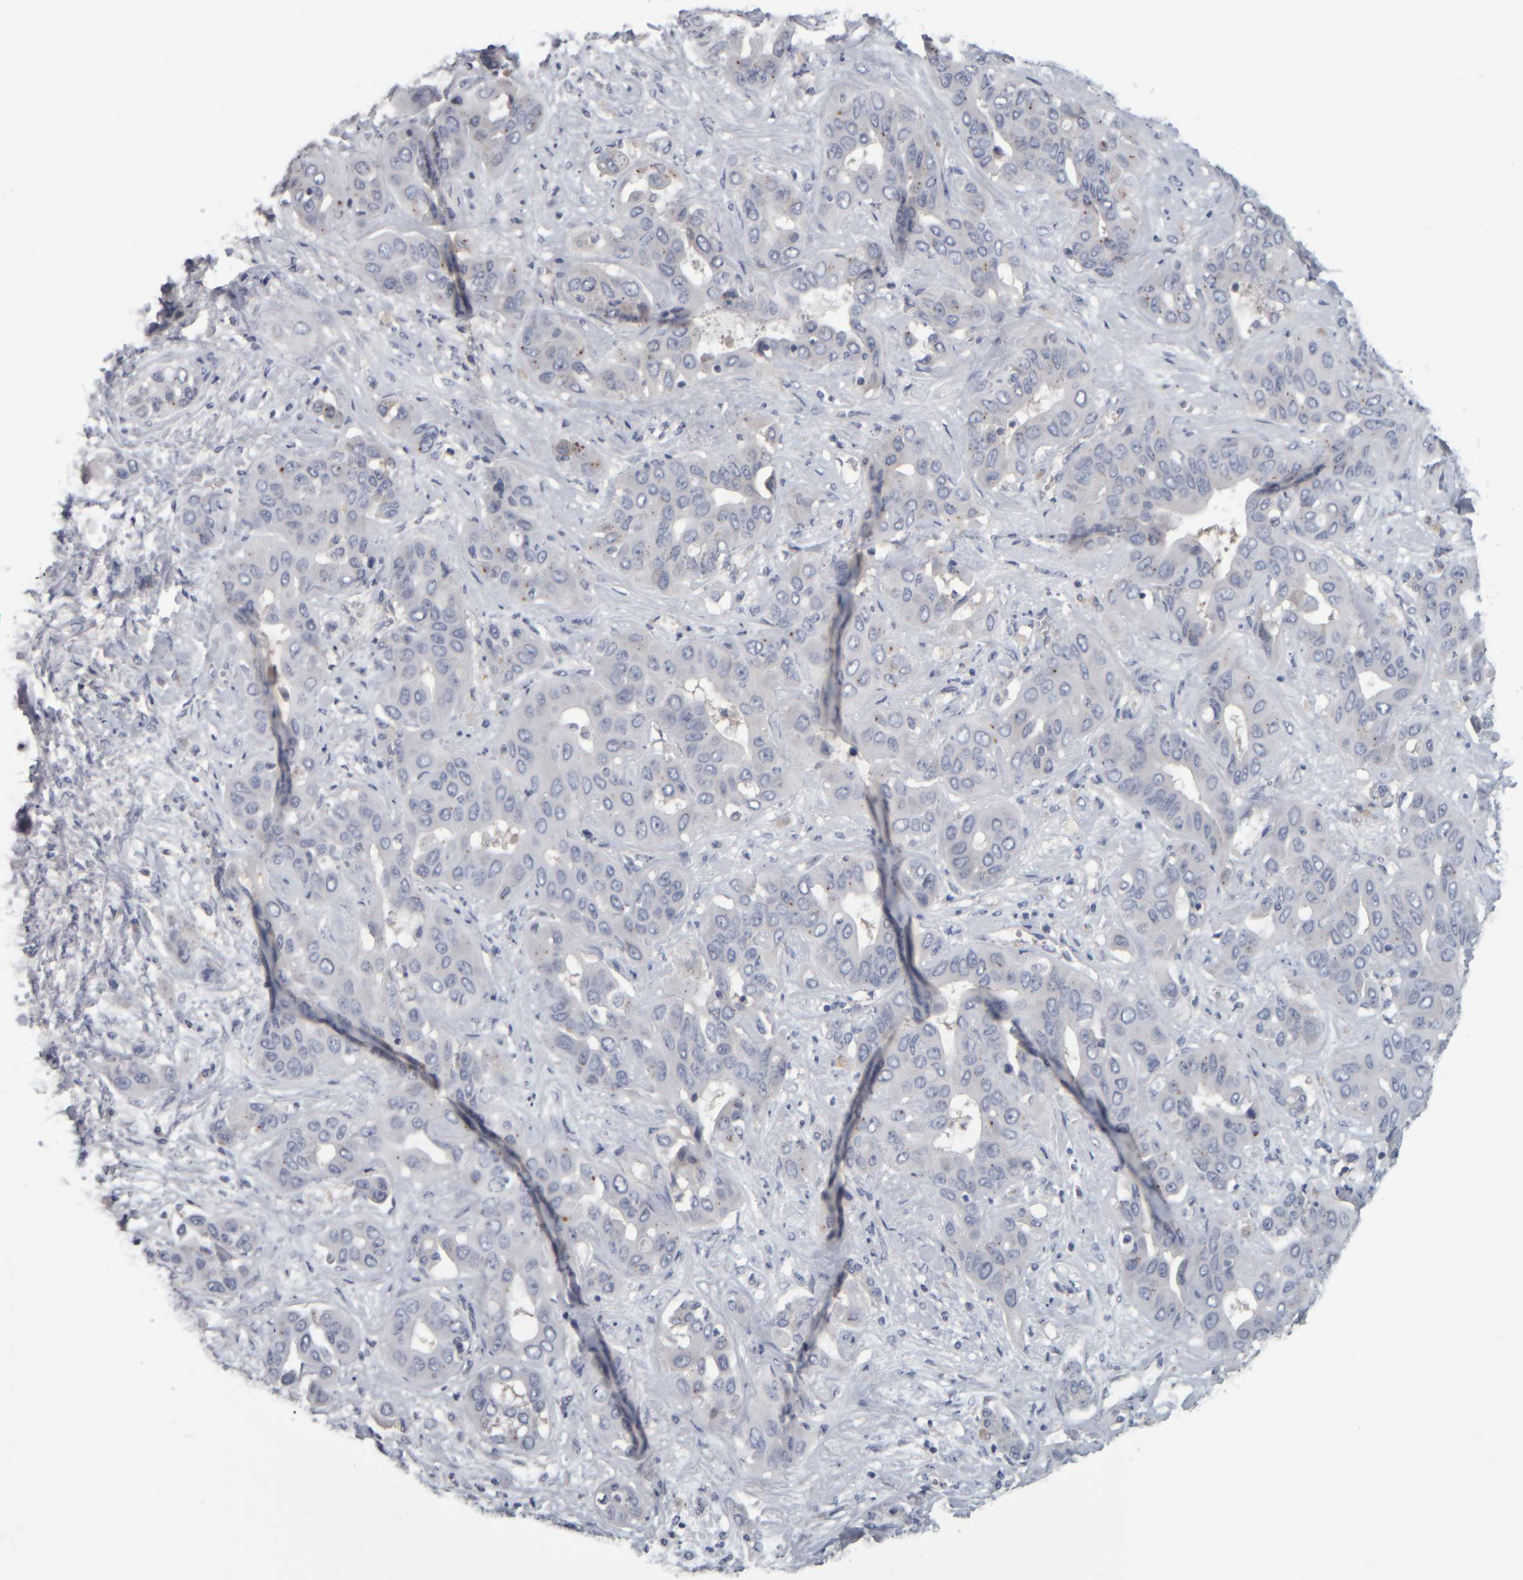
{"staining": {"intensity": "negative", "quantity": "none", "location": "none"}, "tissue": "liver cancer", "cell_type": "Tumor cells", "image_type": "cancer", "snomed": [{"axis": "morphology", "description": "Cholangiocarcinoma"}, {"axis": "topography", "description": "Liver"}], "caption": "Tumor cells show no significant positivity in liver cancer.", "gene": "CAVIN4", "patient": {"sex": "female", "age": 52}}